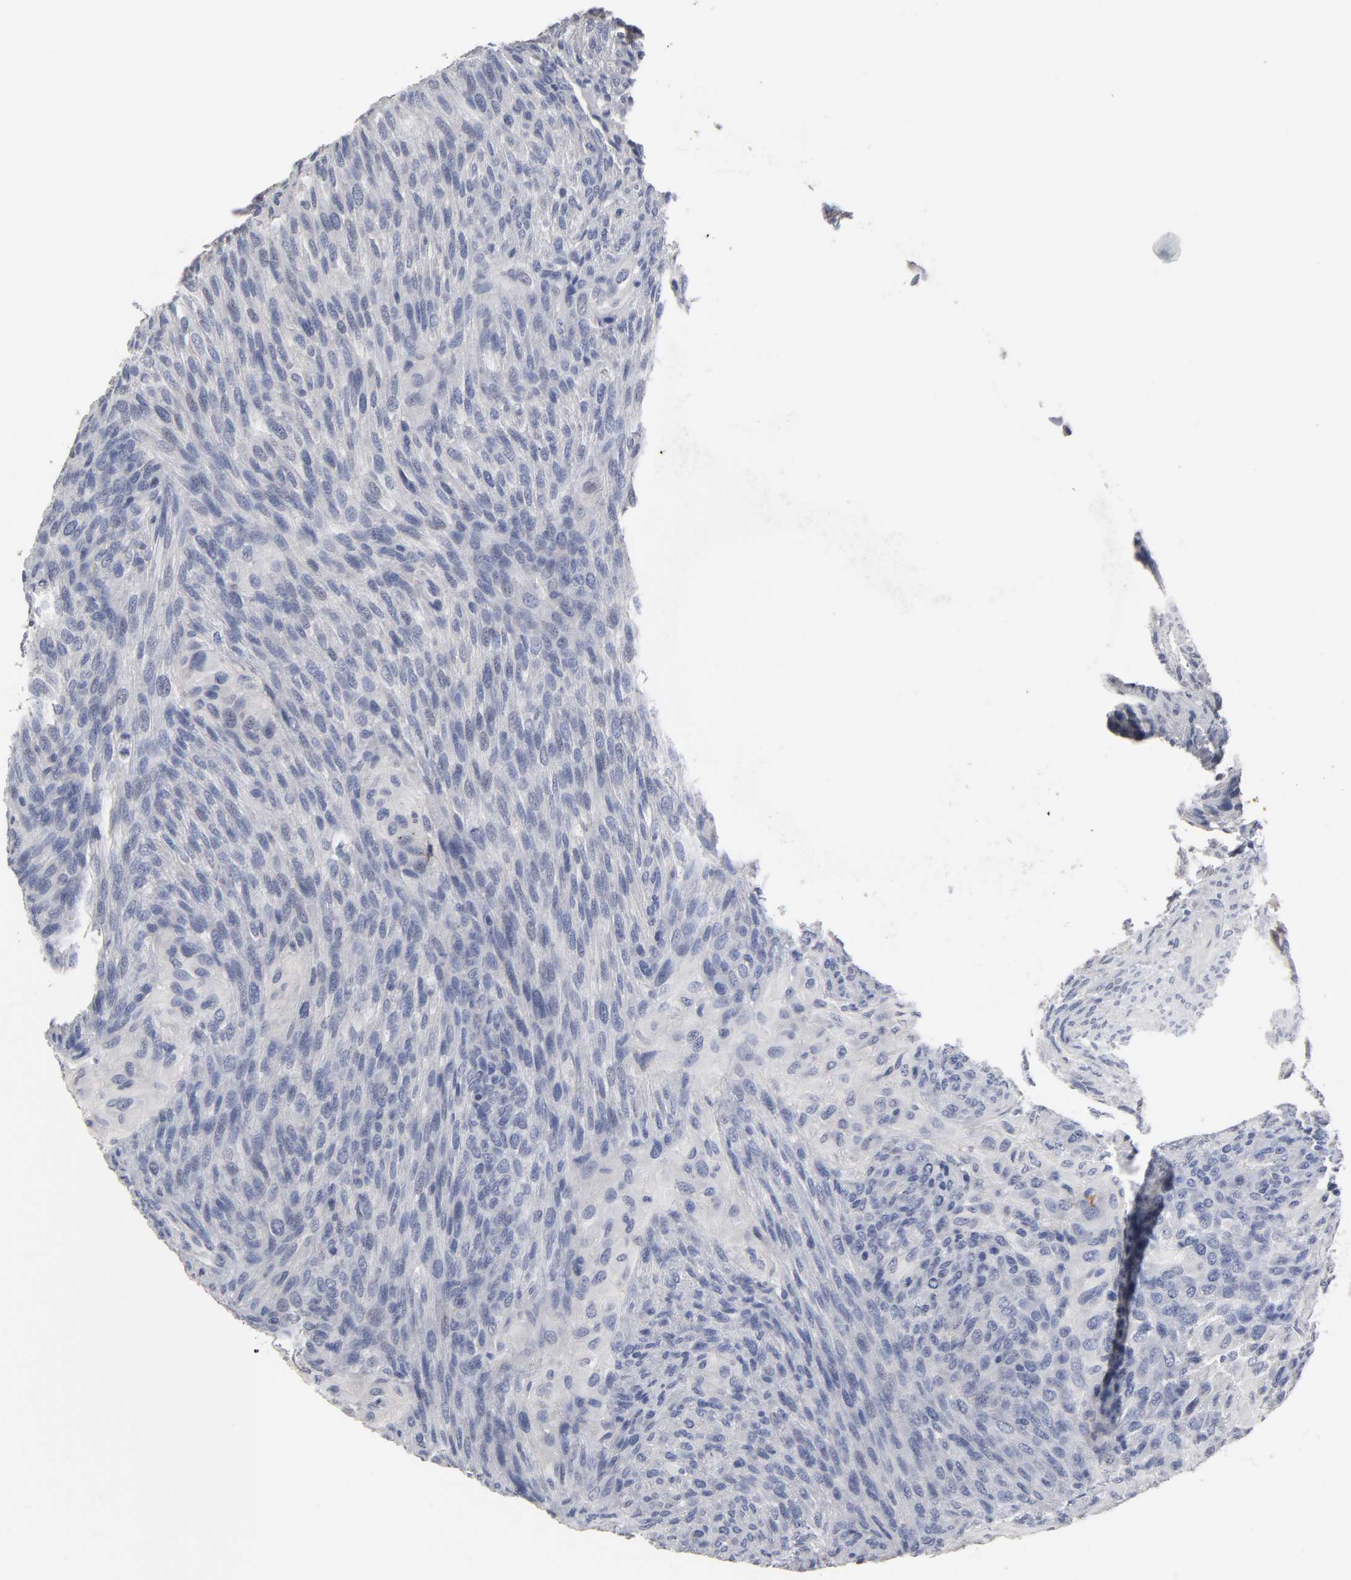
{"staining": {"intensity": "negative", "quantity": "none", "location": "none"}, "tissue": "glioma", "cell_type": "Tumor cells", "image_type": "cancer", "snomed": [{"axis": "morphology", "description": "Glioma, malignant, High grade"}, {"axis": "topography", "description": "Cerebral cortex"}], "caption": "This photomicrograph is of glioma stained with immunohistochemistry to label a protein in brown with the nuclei are counter-stained blue. There is no positivity in tumor cells.", "gene": "OVOL1", "patient": {"sex": "female", "age": 55}}